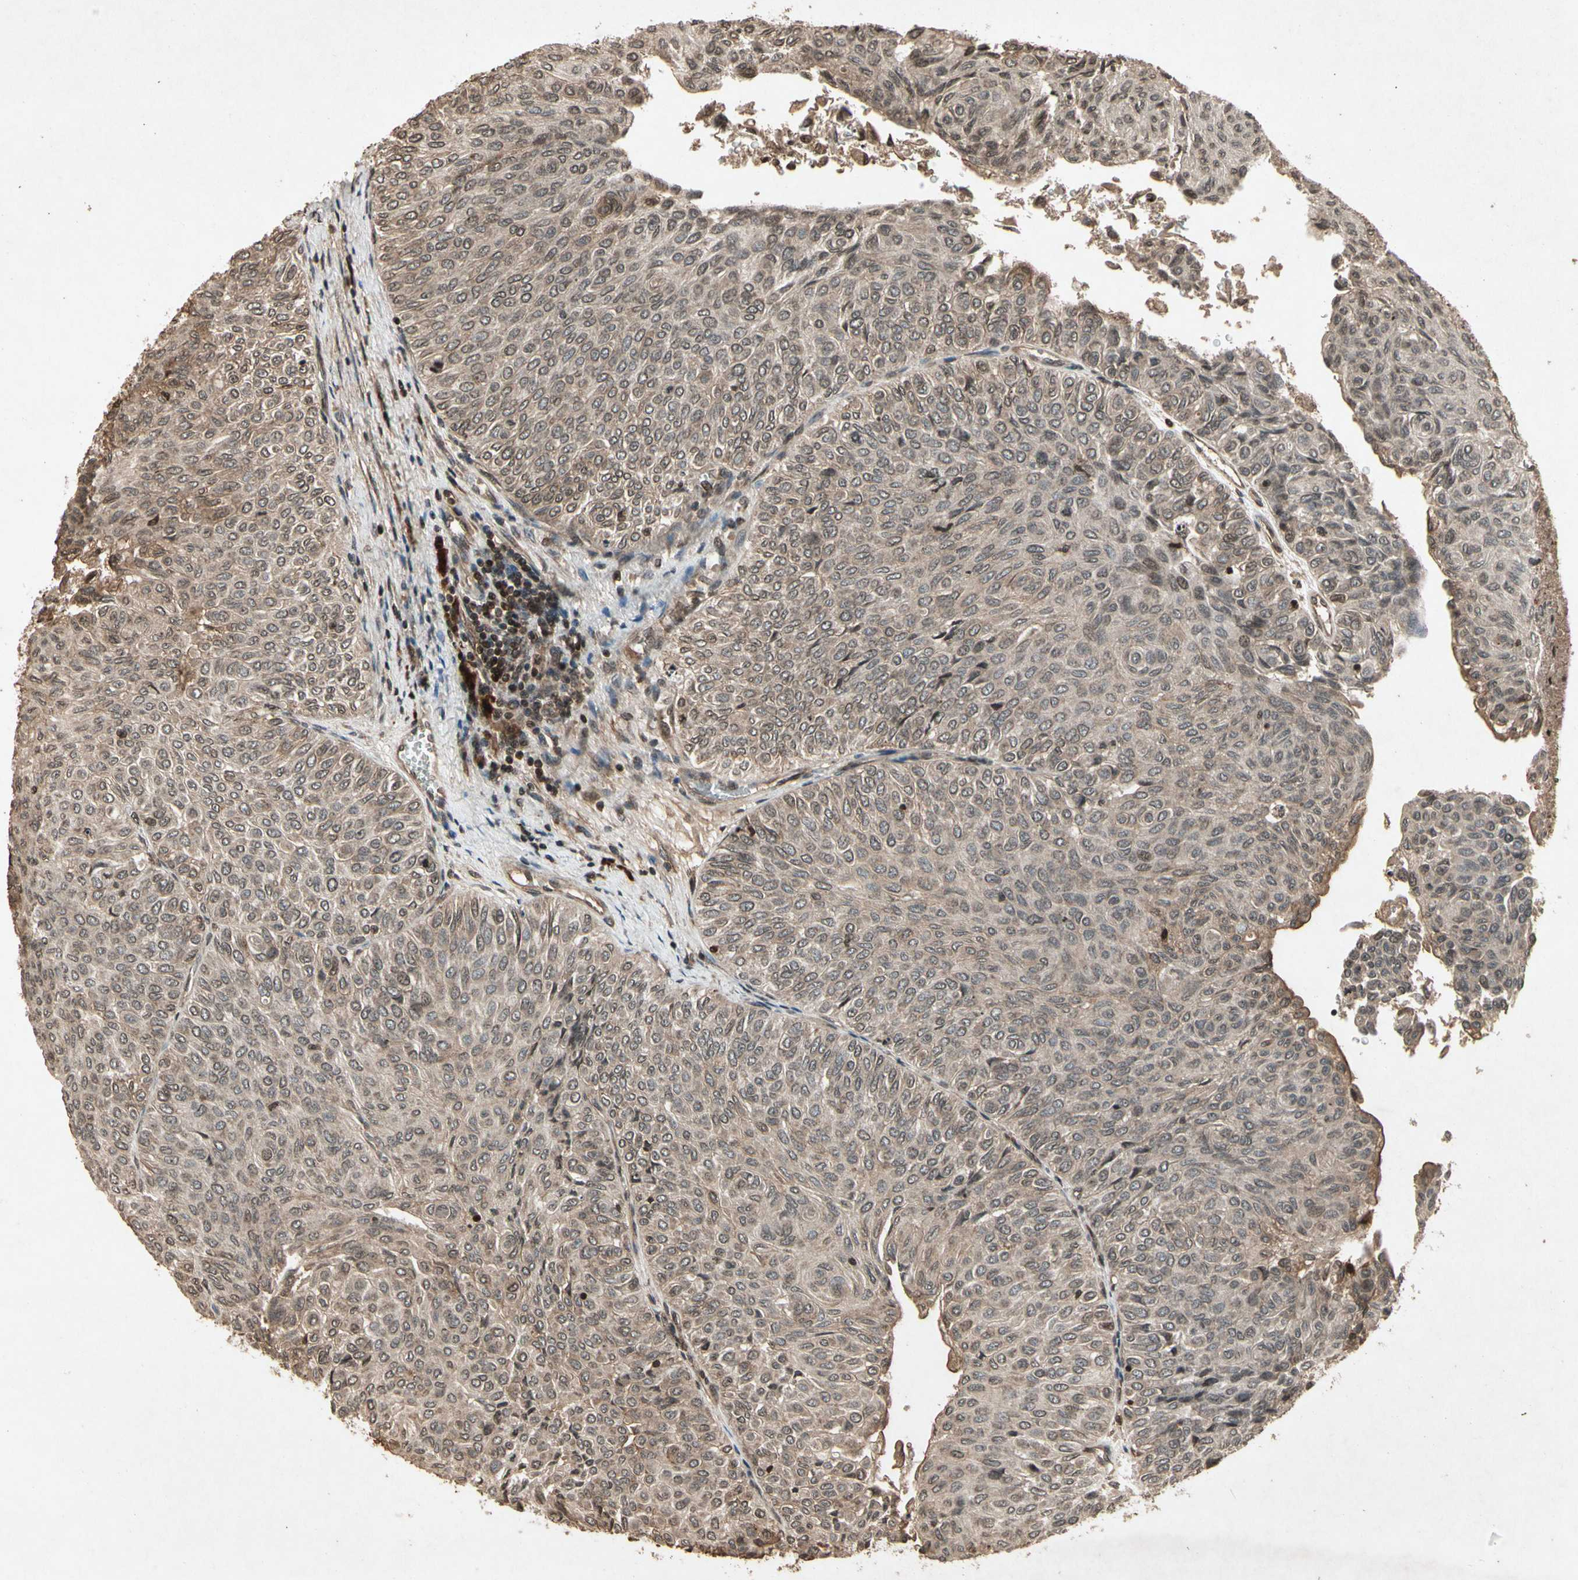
{"staining": {"intensity": "moderate", "quantity": ">75%", "location": "cytoplasmic/membranous"}, "tissue": "urothelial cancer", "cell_type": "Tumor cells", "image_type": "cancer", "snomed": [{"axis": "morphology", "description": "Urothelial carcinoma, Low grade"}, {"axis": "topography", "description": "Urinary bladder"}], "caption": "Urothelial cancer stained with a protein marker shows moderate staining in tumor cells.", "gene": "GLRX", "patient": {"sex": "male", "age": 78}}